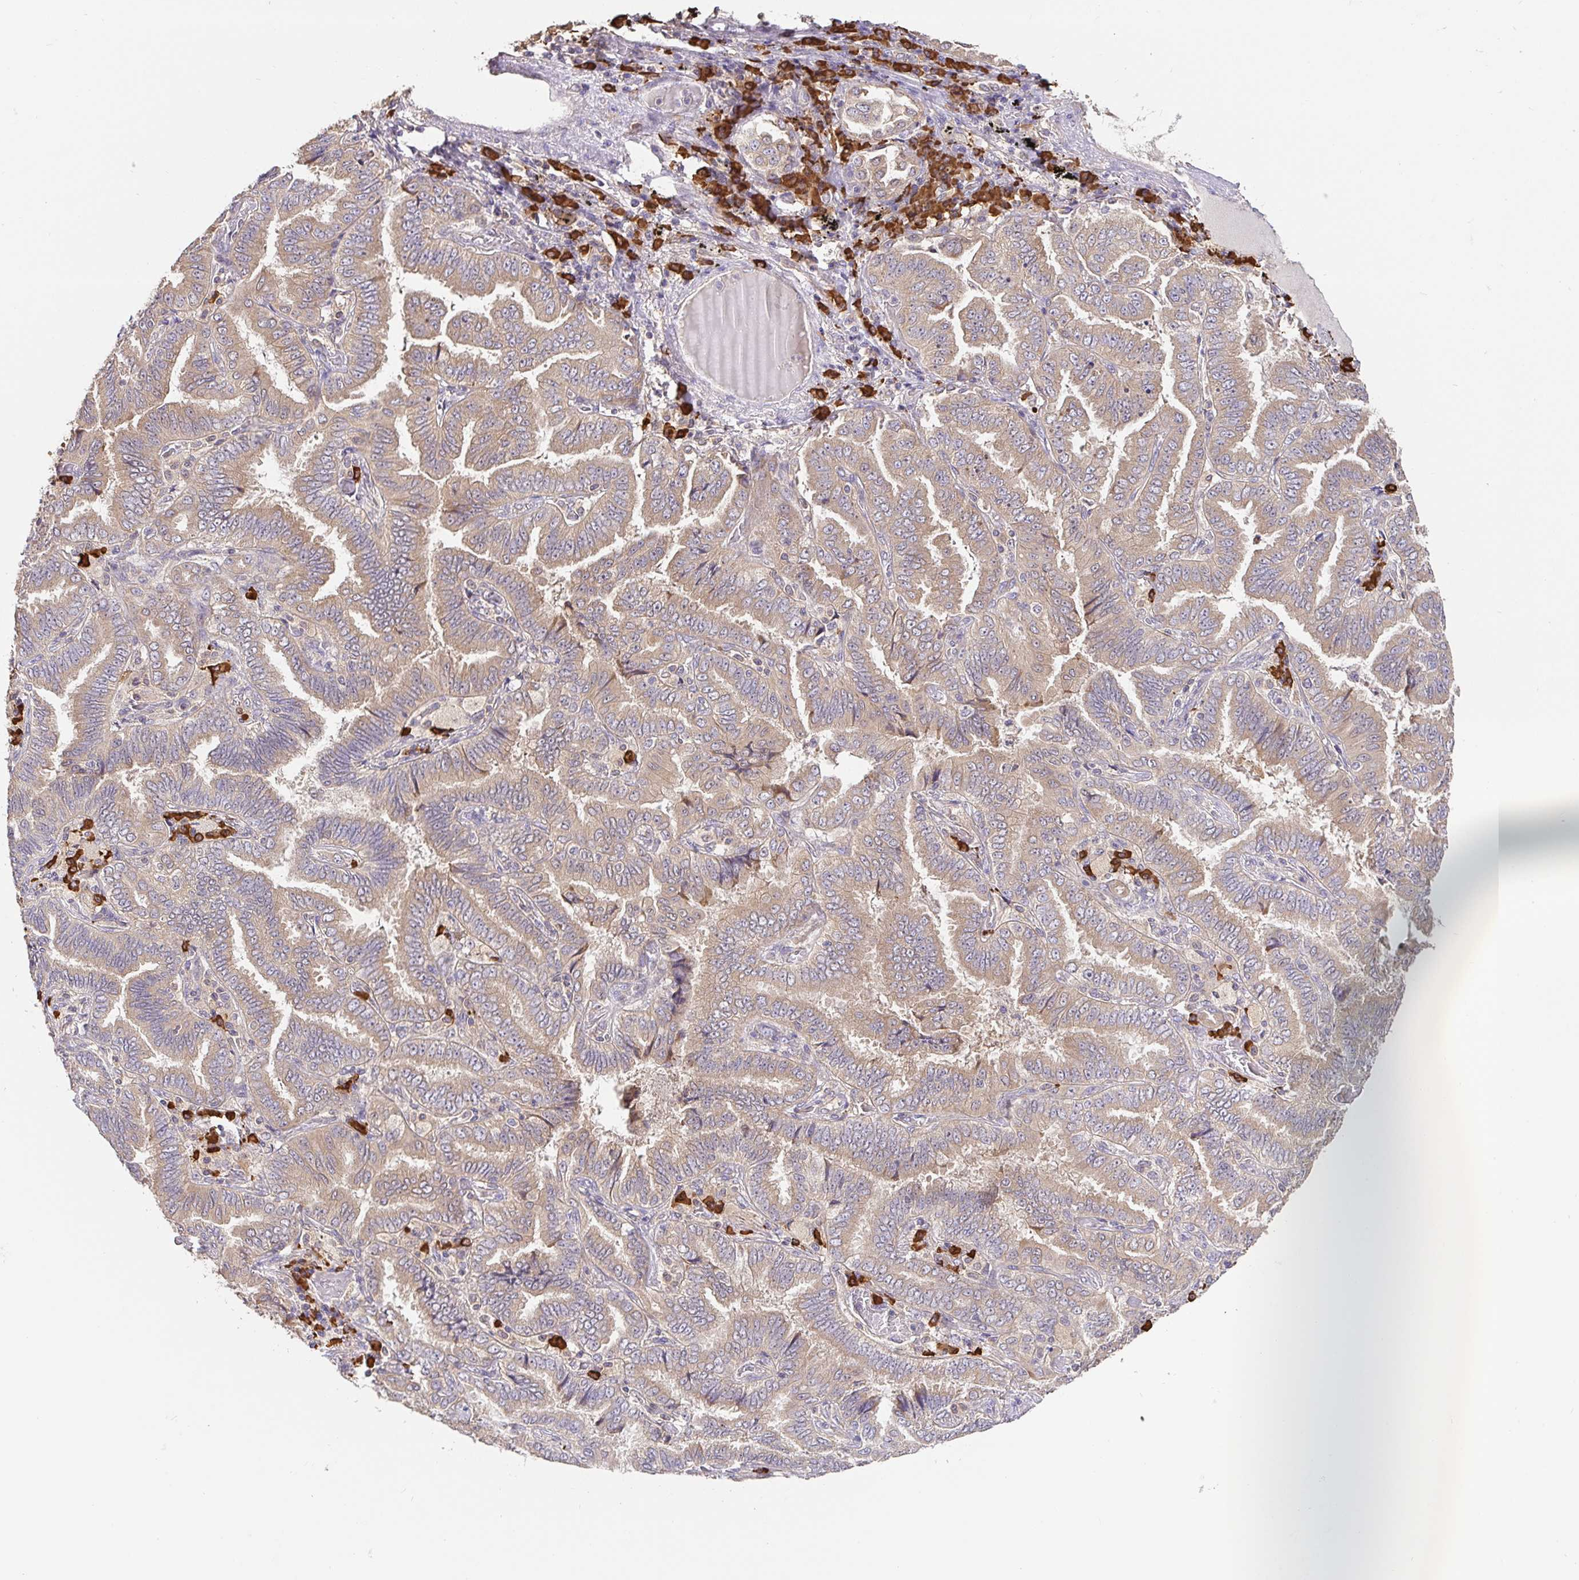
{"staining": {"intensity": "weak", "quantity": ">75%", "location": "cytoplasmic/membranous"}, "tissue": "lung cancer", "cell_type": "Tumor cells", "image_type": "cancer", "snomed": [{"axis": "morphology", "description": "Aneuploidy"}, {"axis": "morphology", "description": "Adenocarcinoma, NOS"}, {"axis": "morphology", "description": "Adenocarcinoma, metastatic, NOS"}, {"axis": "topography", "description": "Lymph node"}, {"axis": "topography", "description": "Lung"}], "caption": "Immunohistochemical staining of human lung cancer displays low levels of weak cytoplasmic/membranous protein positivity in about >75% of tumor cells. (DAB = brown stain, brightfield microscopy at high magnification).", "gene": "HAGH", "patient": {"sex": "female", "age": 48}}